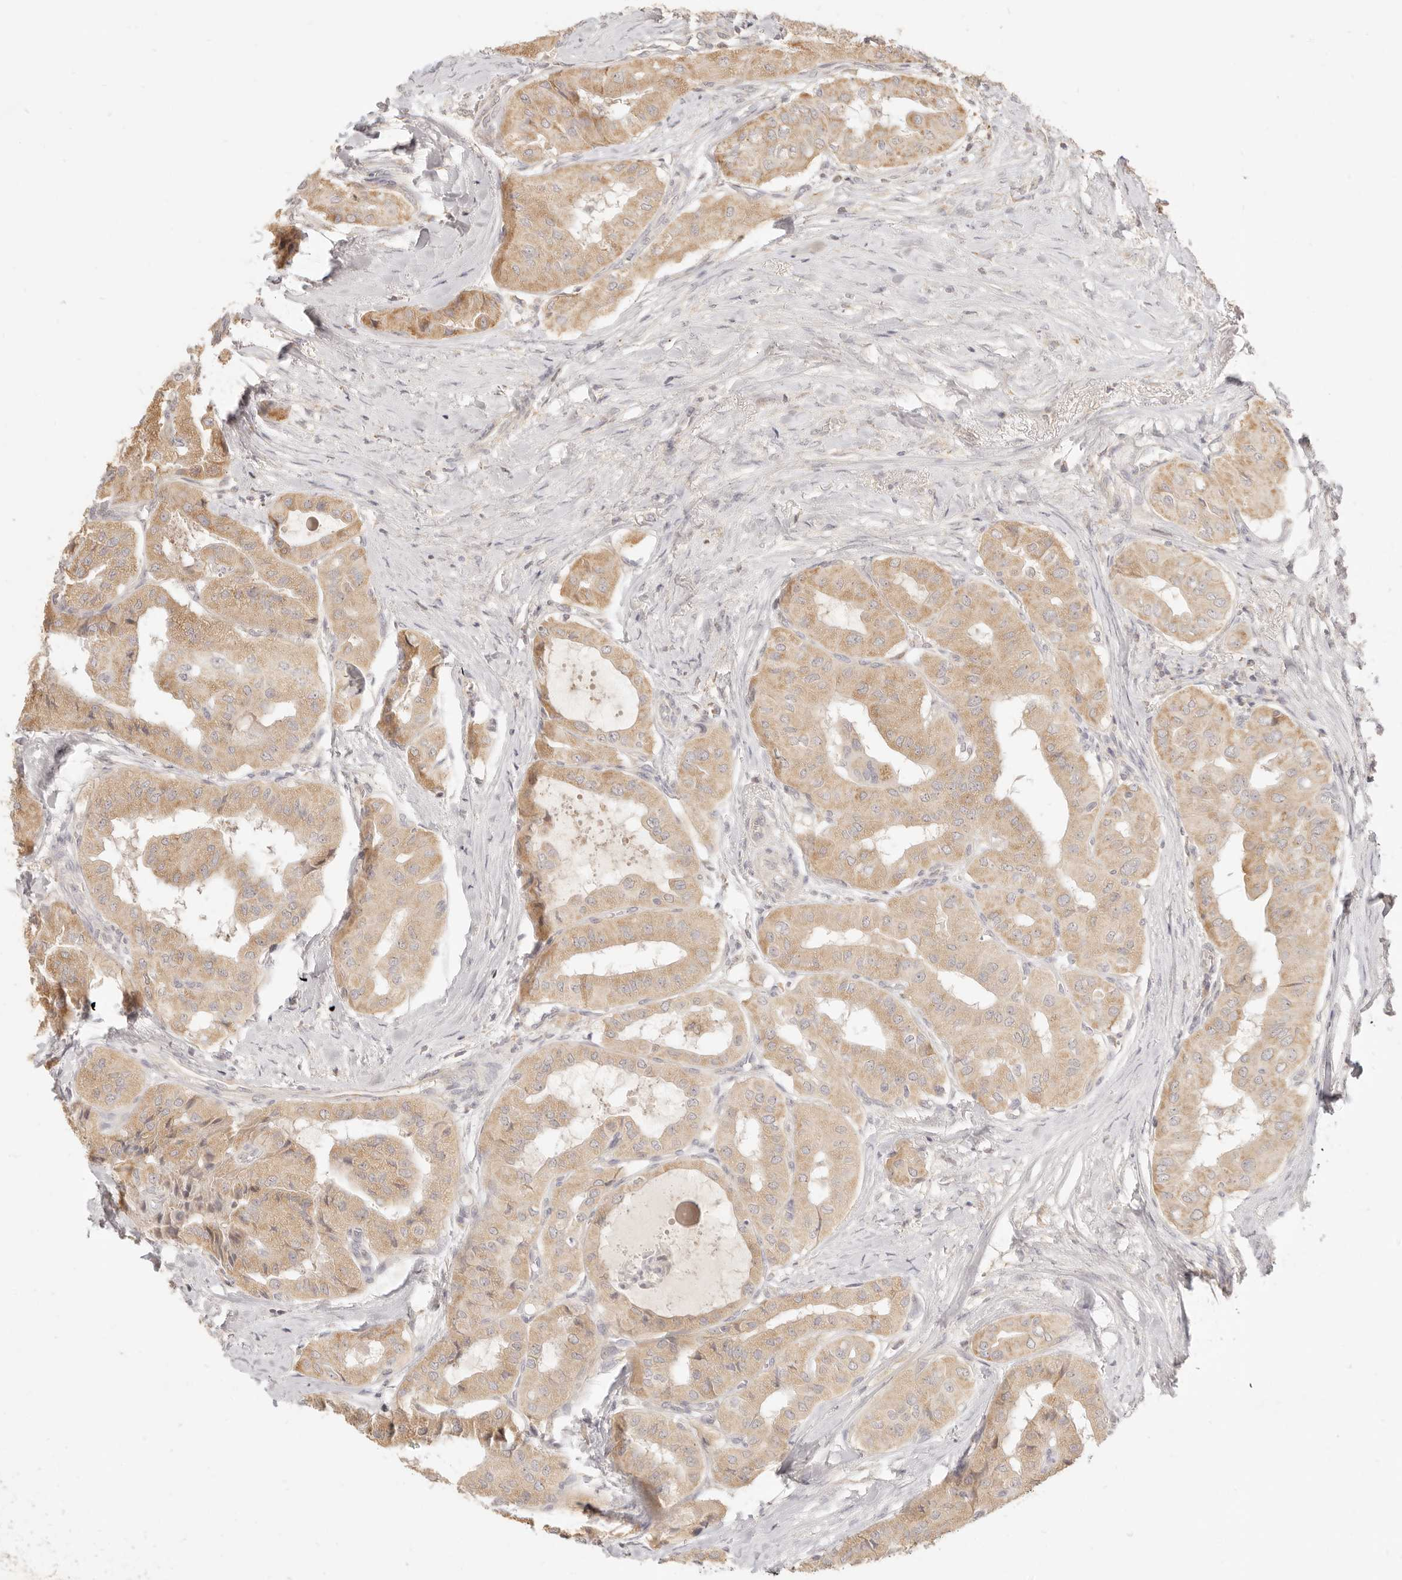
{"staining": {"intensity": "moderate", "quantity": ">75%", "location": "cytoplasmic/membranous"}, "tissue": "thyroid cancer", "cell_type": "Tumor cells", "image_type": "cancer", "snomed": [{"axis": "morphology", "description": "Papillary adenocarcinoma, NOS"}, {"axis": "topography", "description": "Thyroid gland"}], "caption": "Papillary adenocarcinoma (thyroid) was stained to show a protein in brown. There is medium levels of moderate cytoplasmic/membranous positivity in about >75% of tumor cells.", "gene": "CPLANE2", "patient": {"sex": "female", "age": 59}}